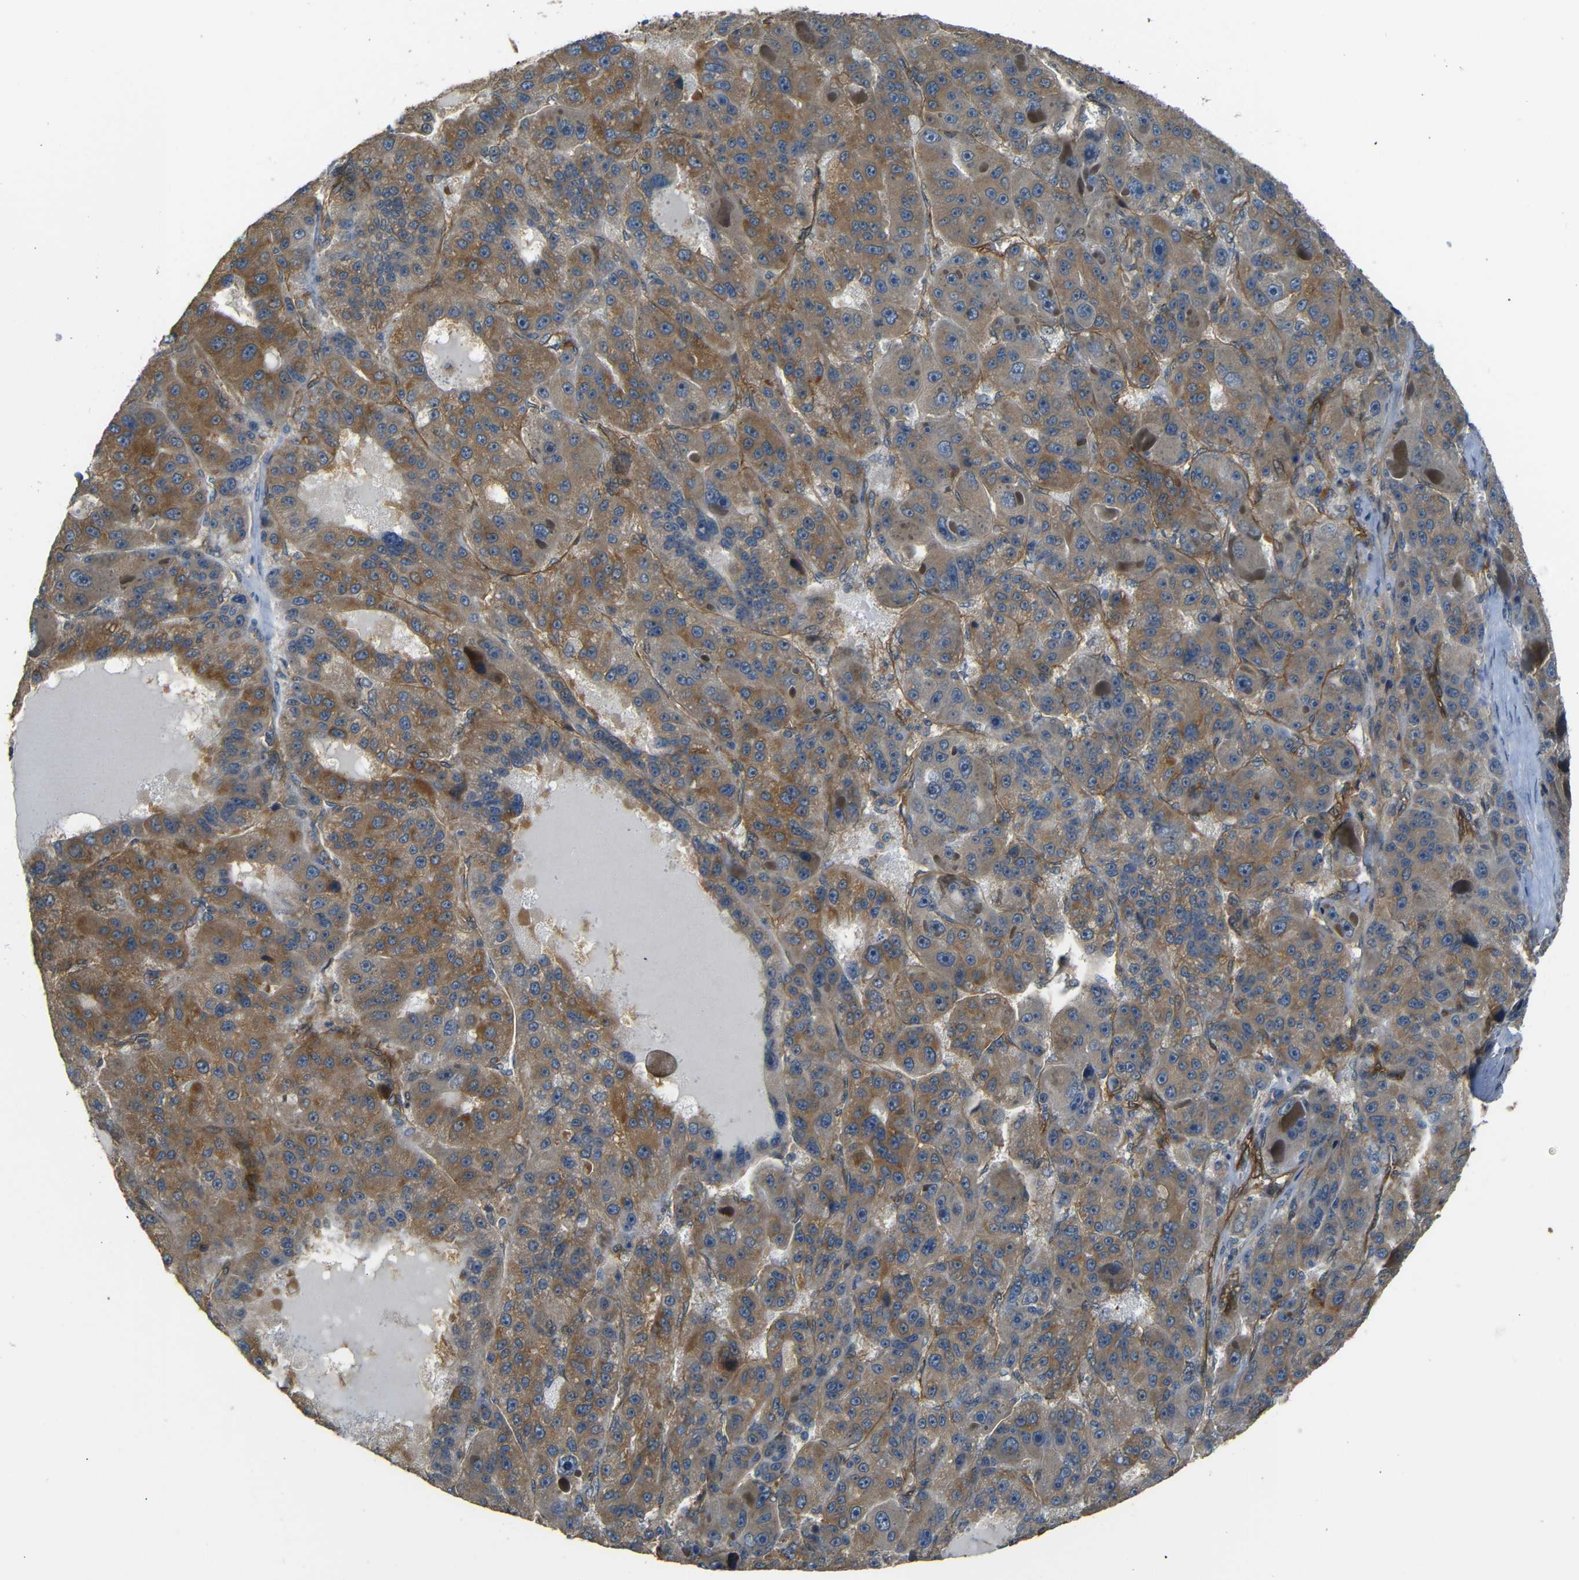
{"staining": {"intensity": "moderate", "quantity": ">75%", "location": "cytoplasmic/membranous"}, "tissue": "liver cancer", "cell_type": "Tumor cells", "image_type": "cancer", "snomed": [{"axis": "morphology", "description": "Carcinoma, Hepatocellular, NOS"}, {"axis": "topography", "description": "Liver"}], "caption": "This is a micrograph of IHC staining of liver cancer, which shows moderate expression in the cytoplasmic/membranous of tumor cells.", "gene": "RELL1", "patient": {"sex": "male", "age": 76}}